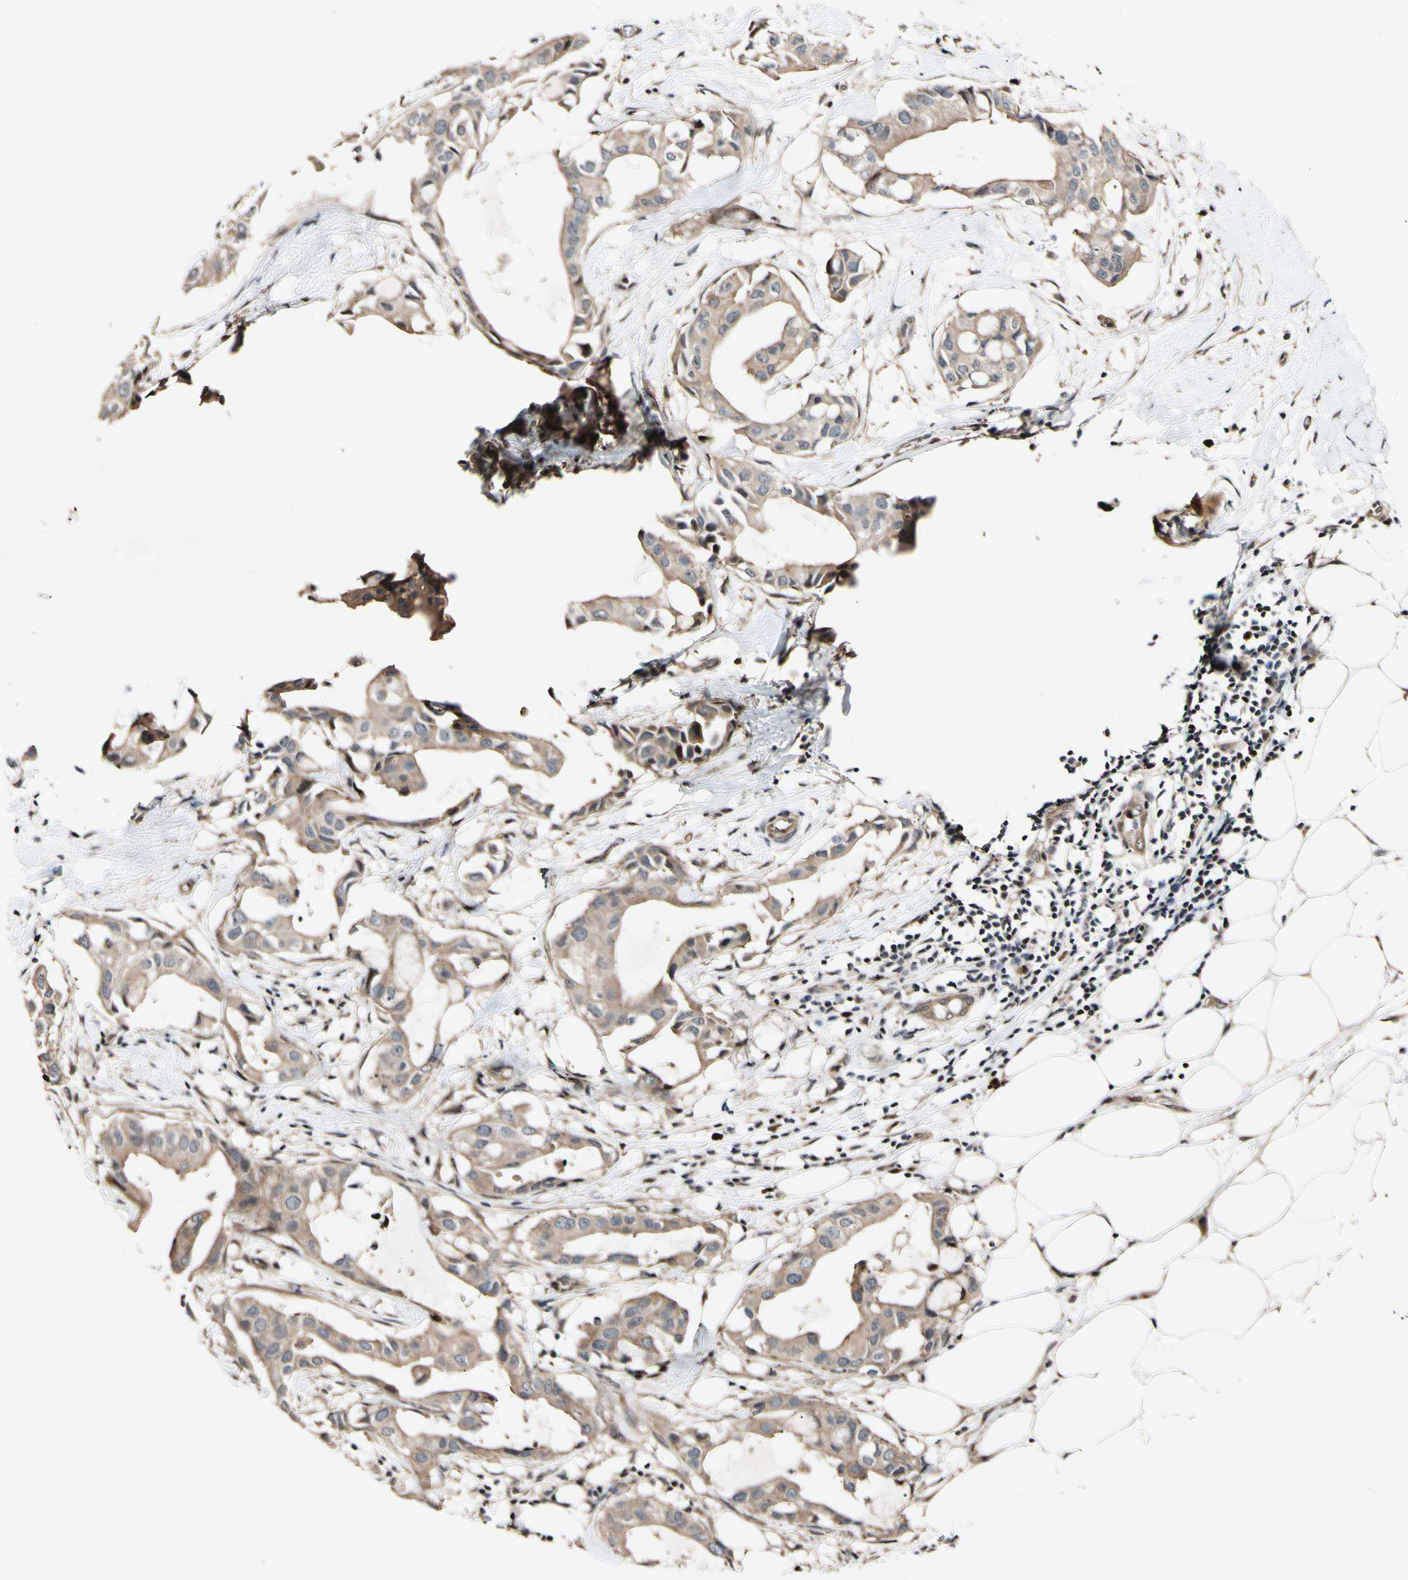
{"staining": {"intensity": "weak", "quantity": ">75%", "location": "cytoplasmic/membranous"}, "tissue": "breast cancer", "cell_type": "Tumor cells", "image_type": "cancer", "snomed": [{"axis": "morphology", "description": "Duct carcinoma"}, {"axis": "topography", "description": "Breast"}], "caption": "A photomicrograph showing weak cytoplasmic/membranous expression in about >75% of tumor cells in infiltrating ductal carcinoma (breast), as visualized by brown immunohistochemical staining.", "gene": "CSNK1E", "patient": {"sex": "female", "age": 40}}